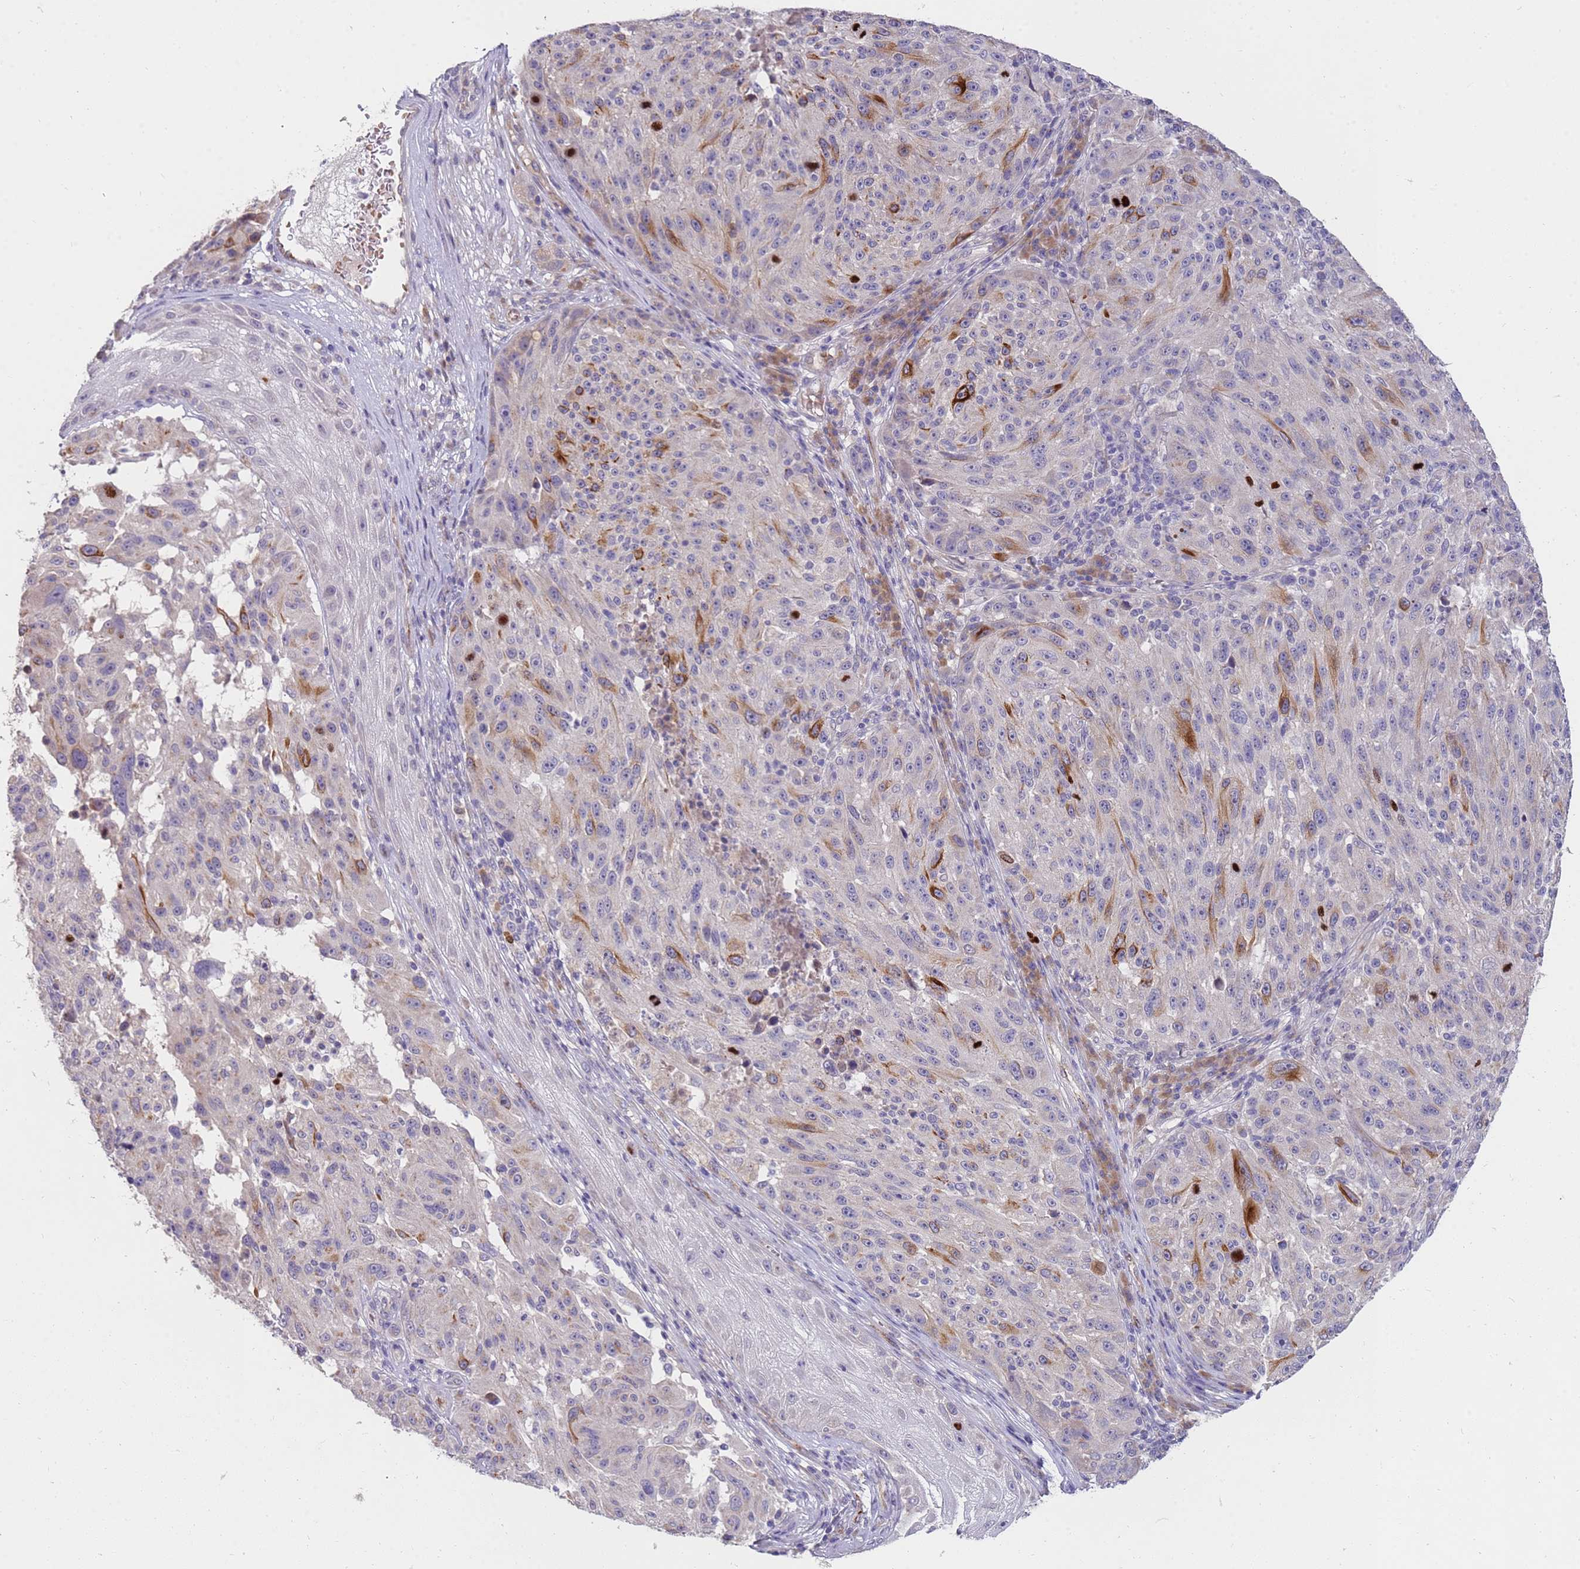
{"staining": {"intensity": "negative", "quantity": "none", "location": "none"}, "tissue": "melanoma", "cell_type": "Tumor cells", "image_type": "cancer", "snomed": [{"axis": "morphology", "description": "Malignant melanoma, NOS"}, {"axis": "topography", "description": "Skin"}], "caption": "Histopathology image shows no significant protein positivity in tumor cells of malignant melanoma. (Brightfield microscopy of DAB immunohistochemistry at high magnification).", "gene": "NMUR2", "patient": {"sex": "male", "age": 53}}